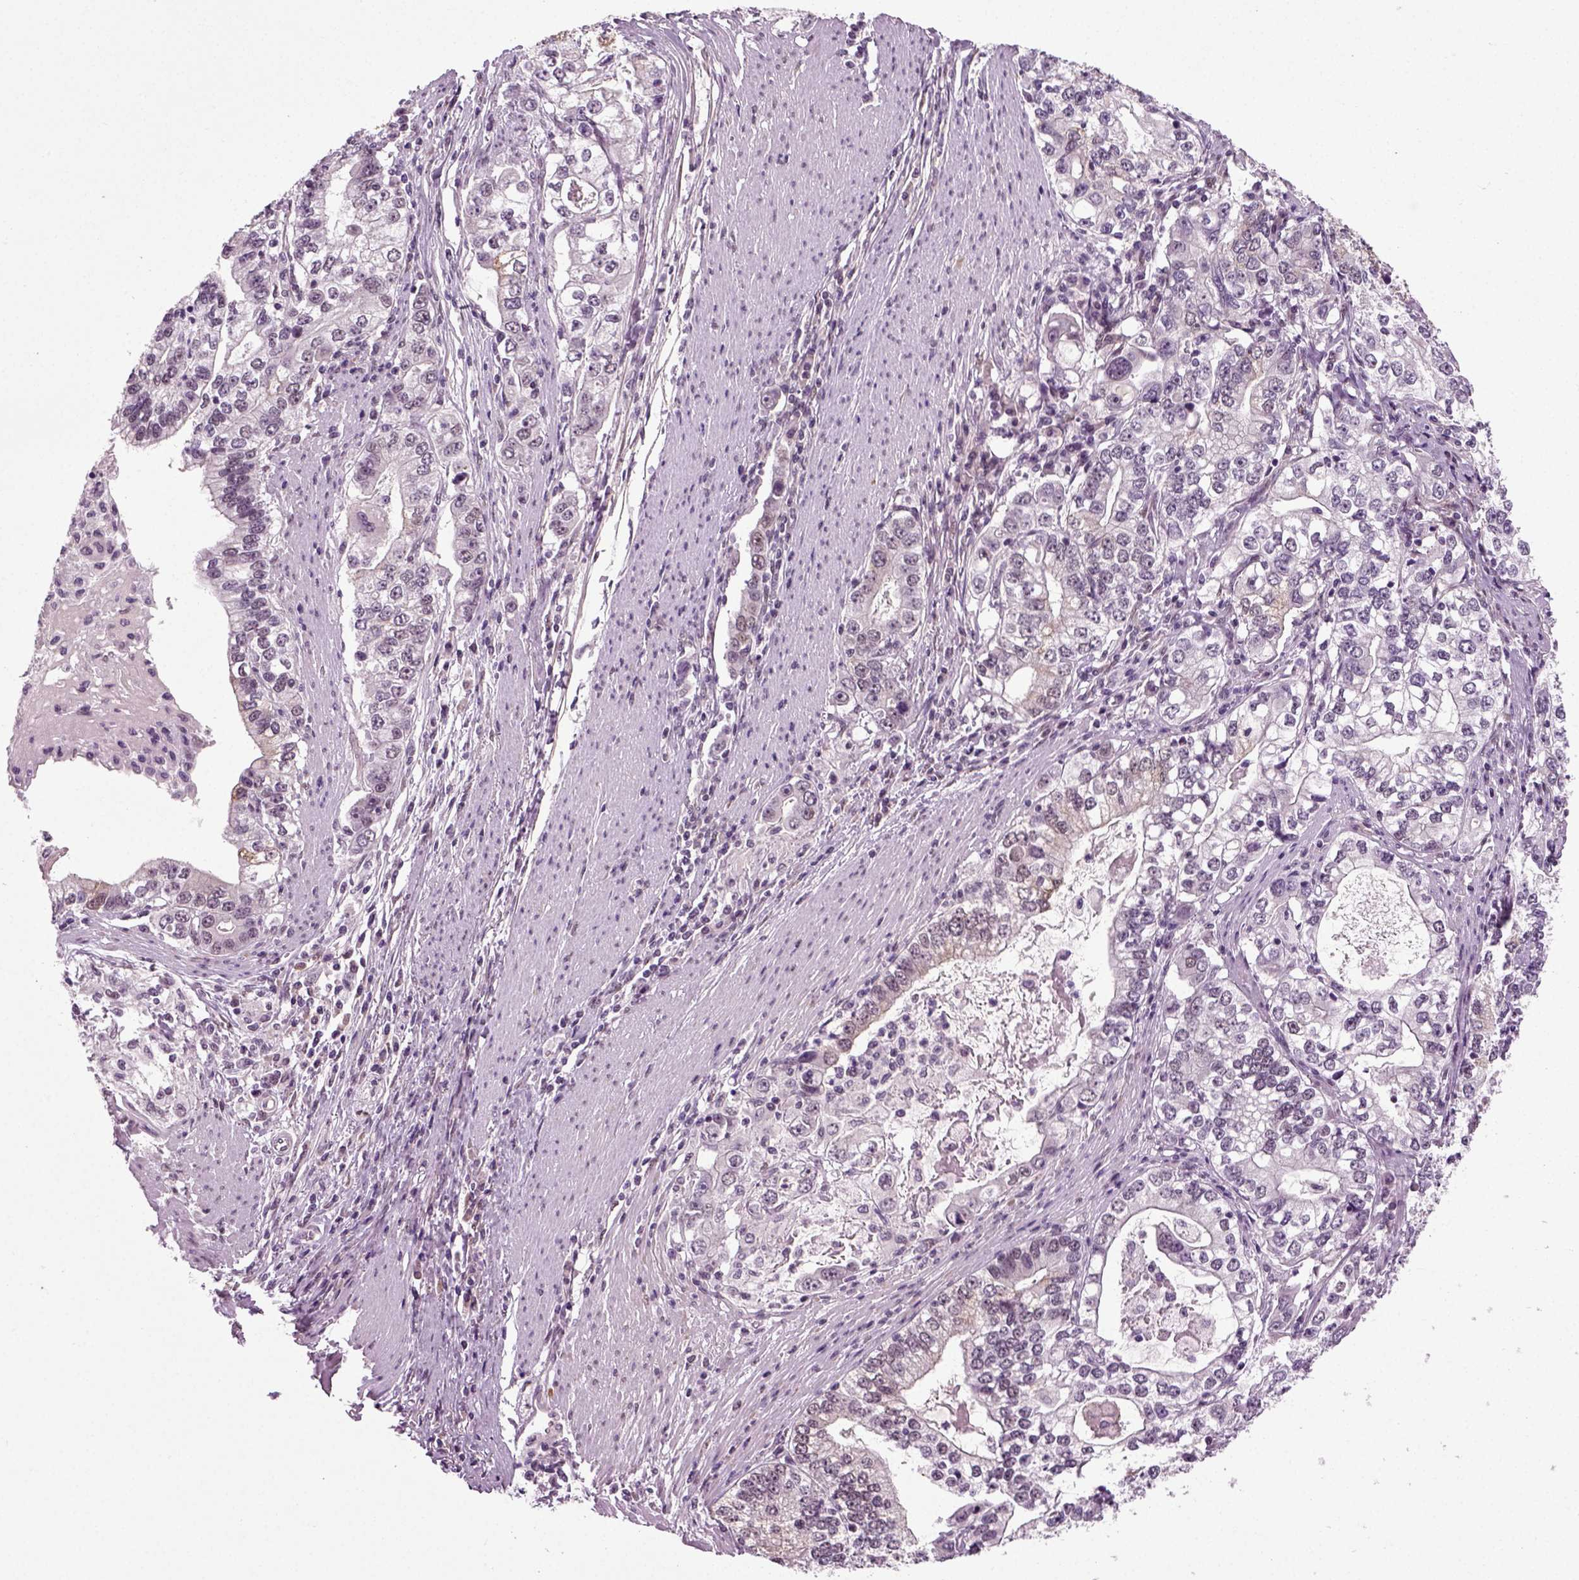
{"staining": {"intensity": "negative", "quantity": "none", "location": "none"}, "tissue": "stomach cancer", "cell_type": "Tumor cells", "image_type": "cancer", "snomed": [{"axis": "morphology", "description": "Adenocarcinoma, NOS"}, {"axis": "topography", "description": "Stomach, lower"}], "caption": "A photomicrograph of stomach adenocarcinoma stained for a protein demonstrates no brown staining in tumor cells.", "gene": "RCOR3", "patient": {"sex": "female", "age": 72}}